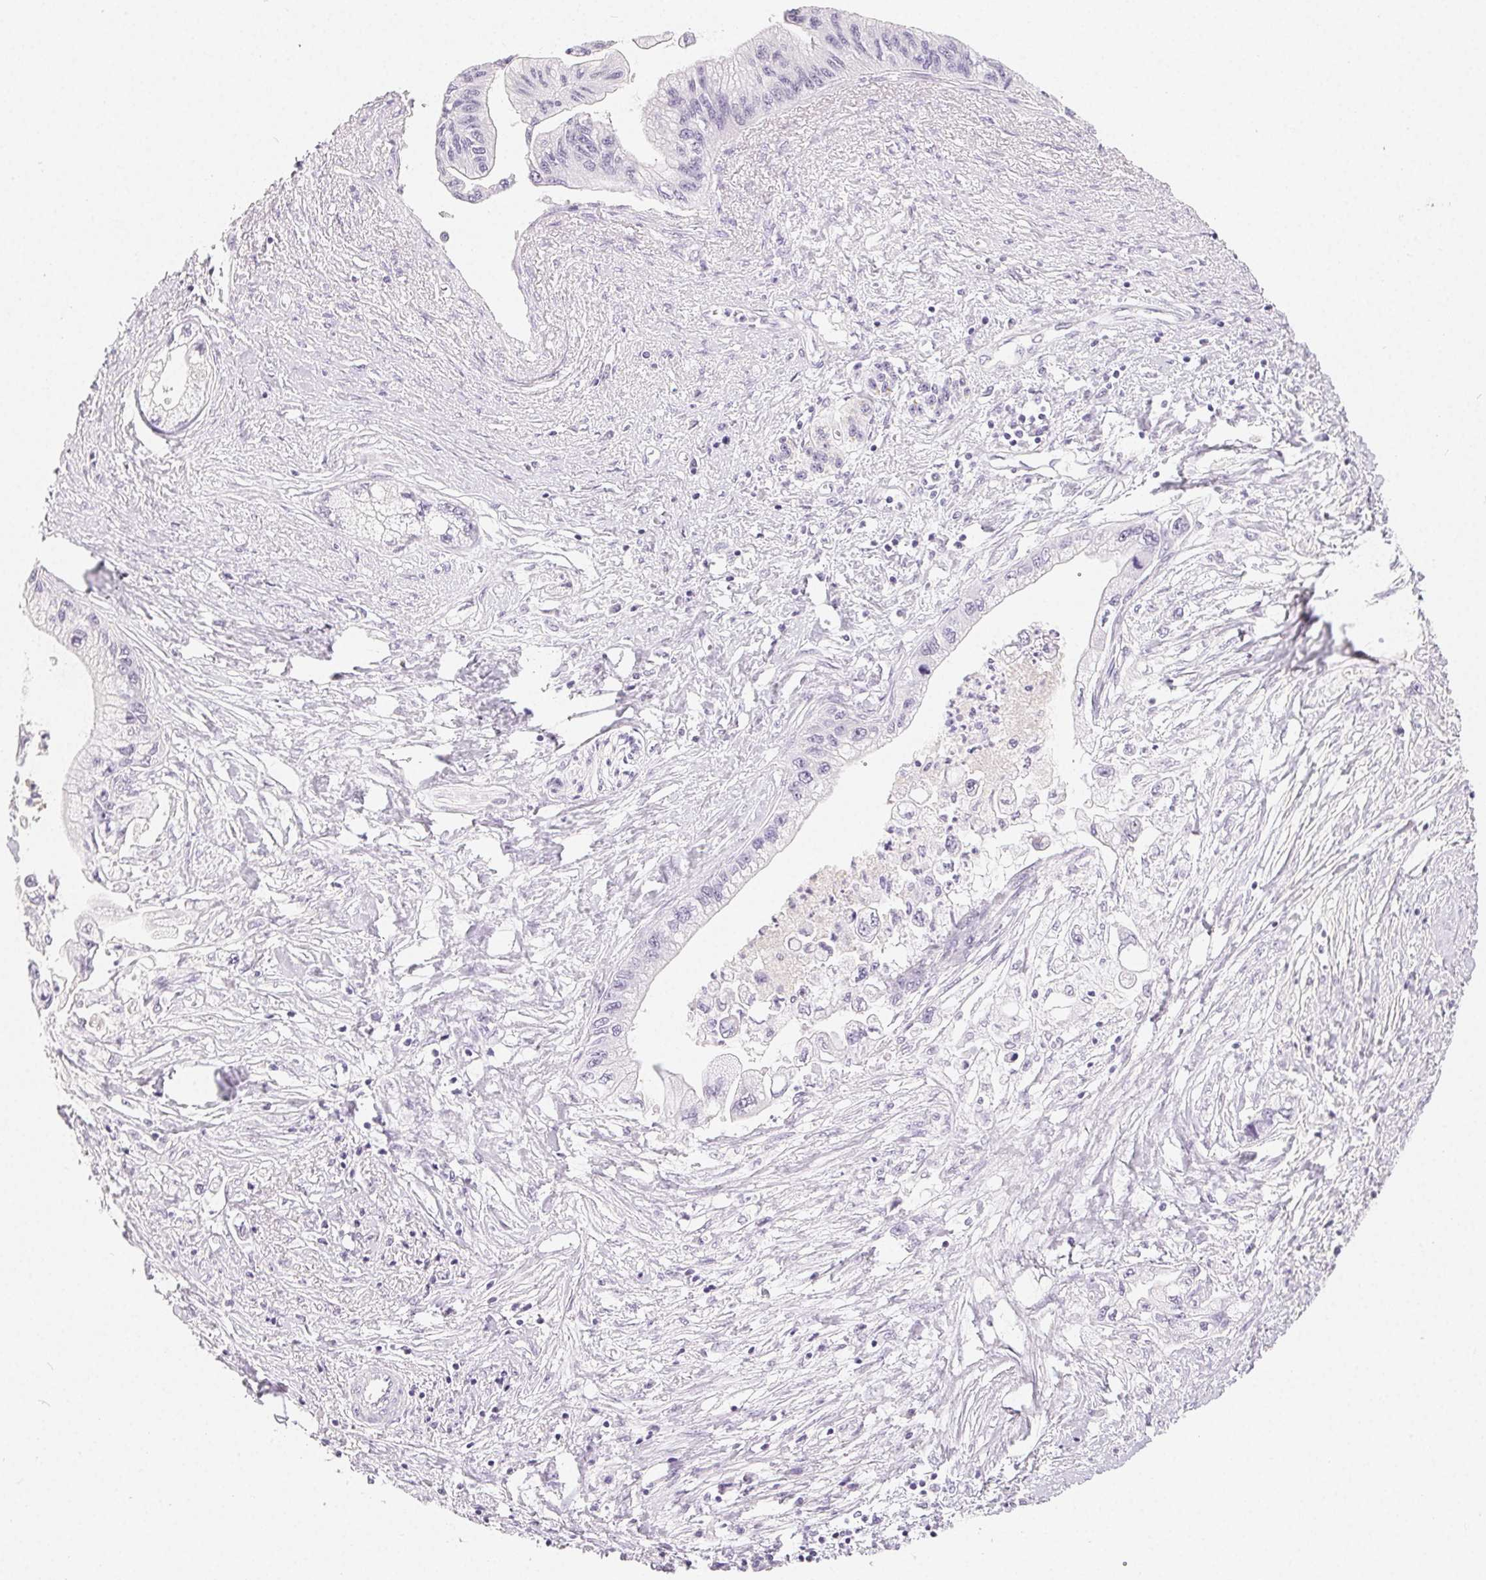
{"staining": {"intensity": "negative", "quantity": "none", "location": "none"}, "tissue": "pancreatic cancer", "cell_type": "Tumor cells", "image_type": "cancer", "snomed": [{"axis": "morphology", "description": "Adenocarcinoma, NOS"}, {"axis": "topography", "description": "Pancreas"}], "caption": "This is an IHC photomicrograph of adenocarcinoma (pancreatic). There is no positivity in tumor cells.", "gene": "MIOX", "patient": {"sex": "male", "age": 61}}